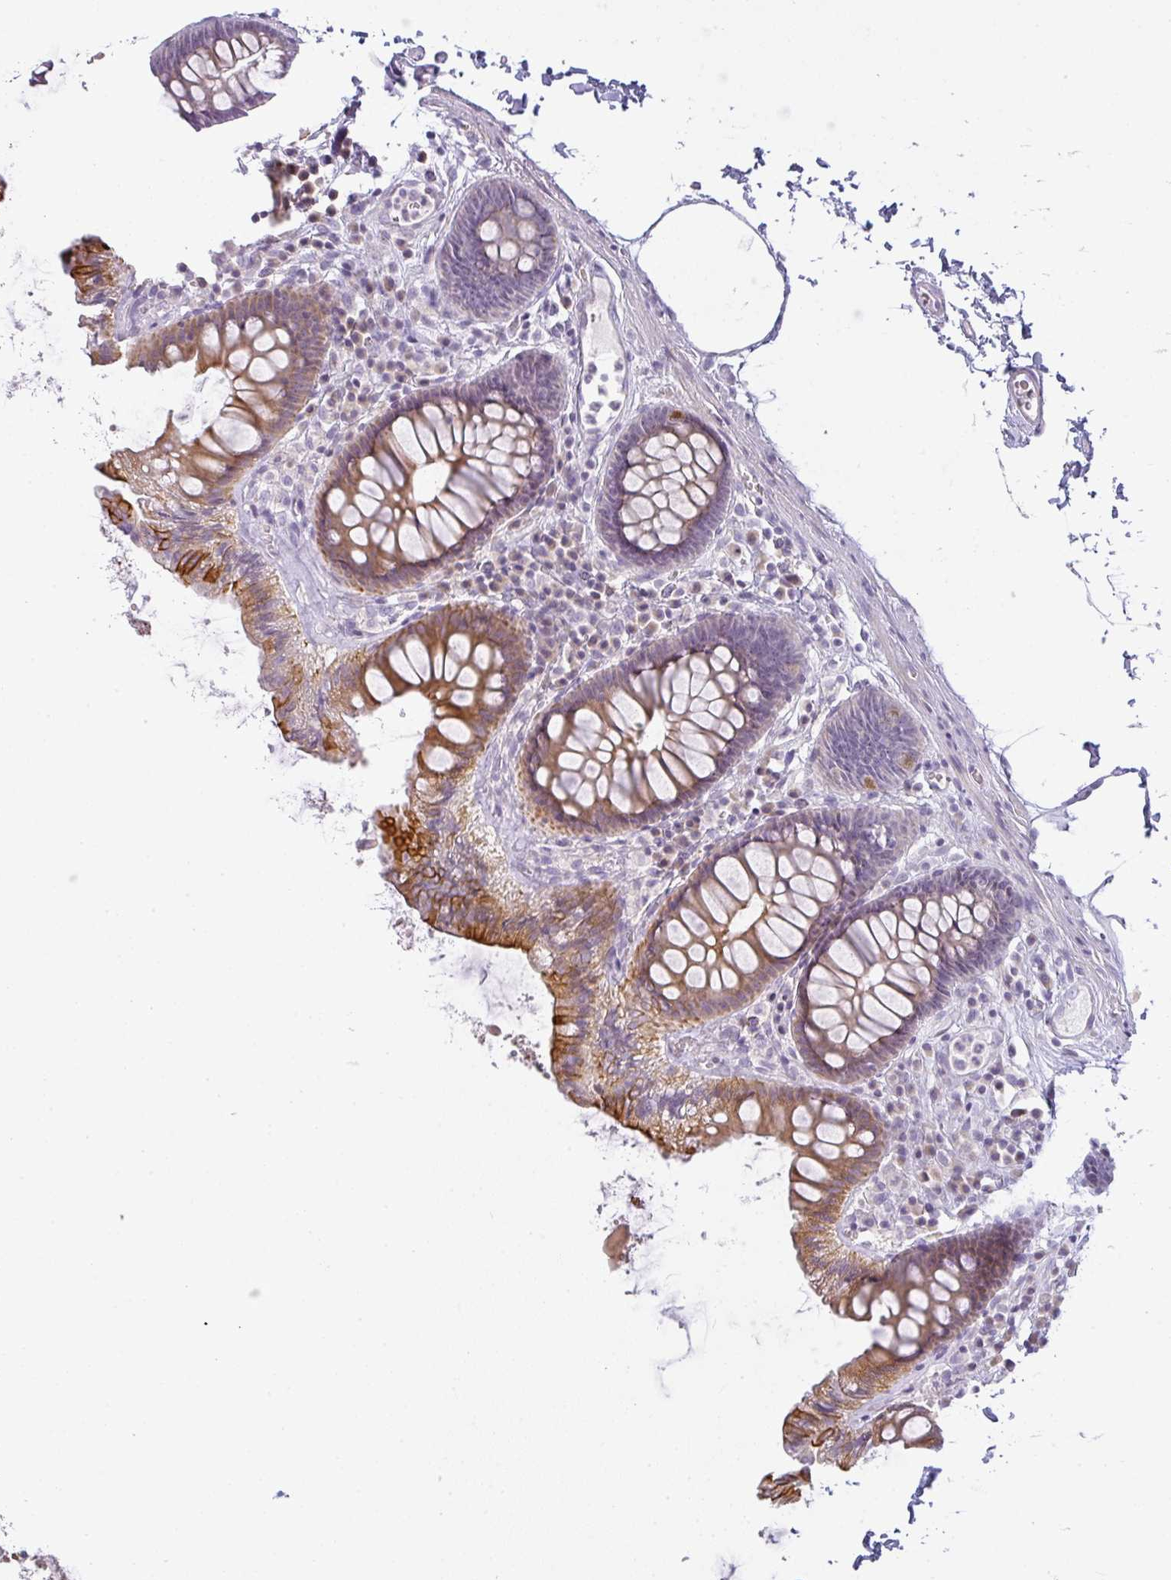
{"staining": {"intensity": "negative", "quantity": "none", "location": "none"}, "tissue": "colon", "cell_type": "Endothelial cells", "image_type": "normal", "snomed": [{"axis": "morphology", "description": "Normal tissue, NOS"}, {"axis": "topography", "description": "Colon"}, {"axis": "topography", "description": "Peripheral nerve tissue"}], "caption": "An IHC micrograph of unremarkable colon is shown. There is no staining in endothelial cells of colon. The staining is performed using DAB brown chromogen with nuclei counter-stained in using hematoxylin.", "gene": "SIRPB2", "patient": {"sex": "male", "age": 84}}